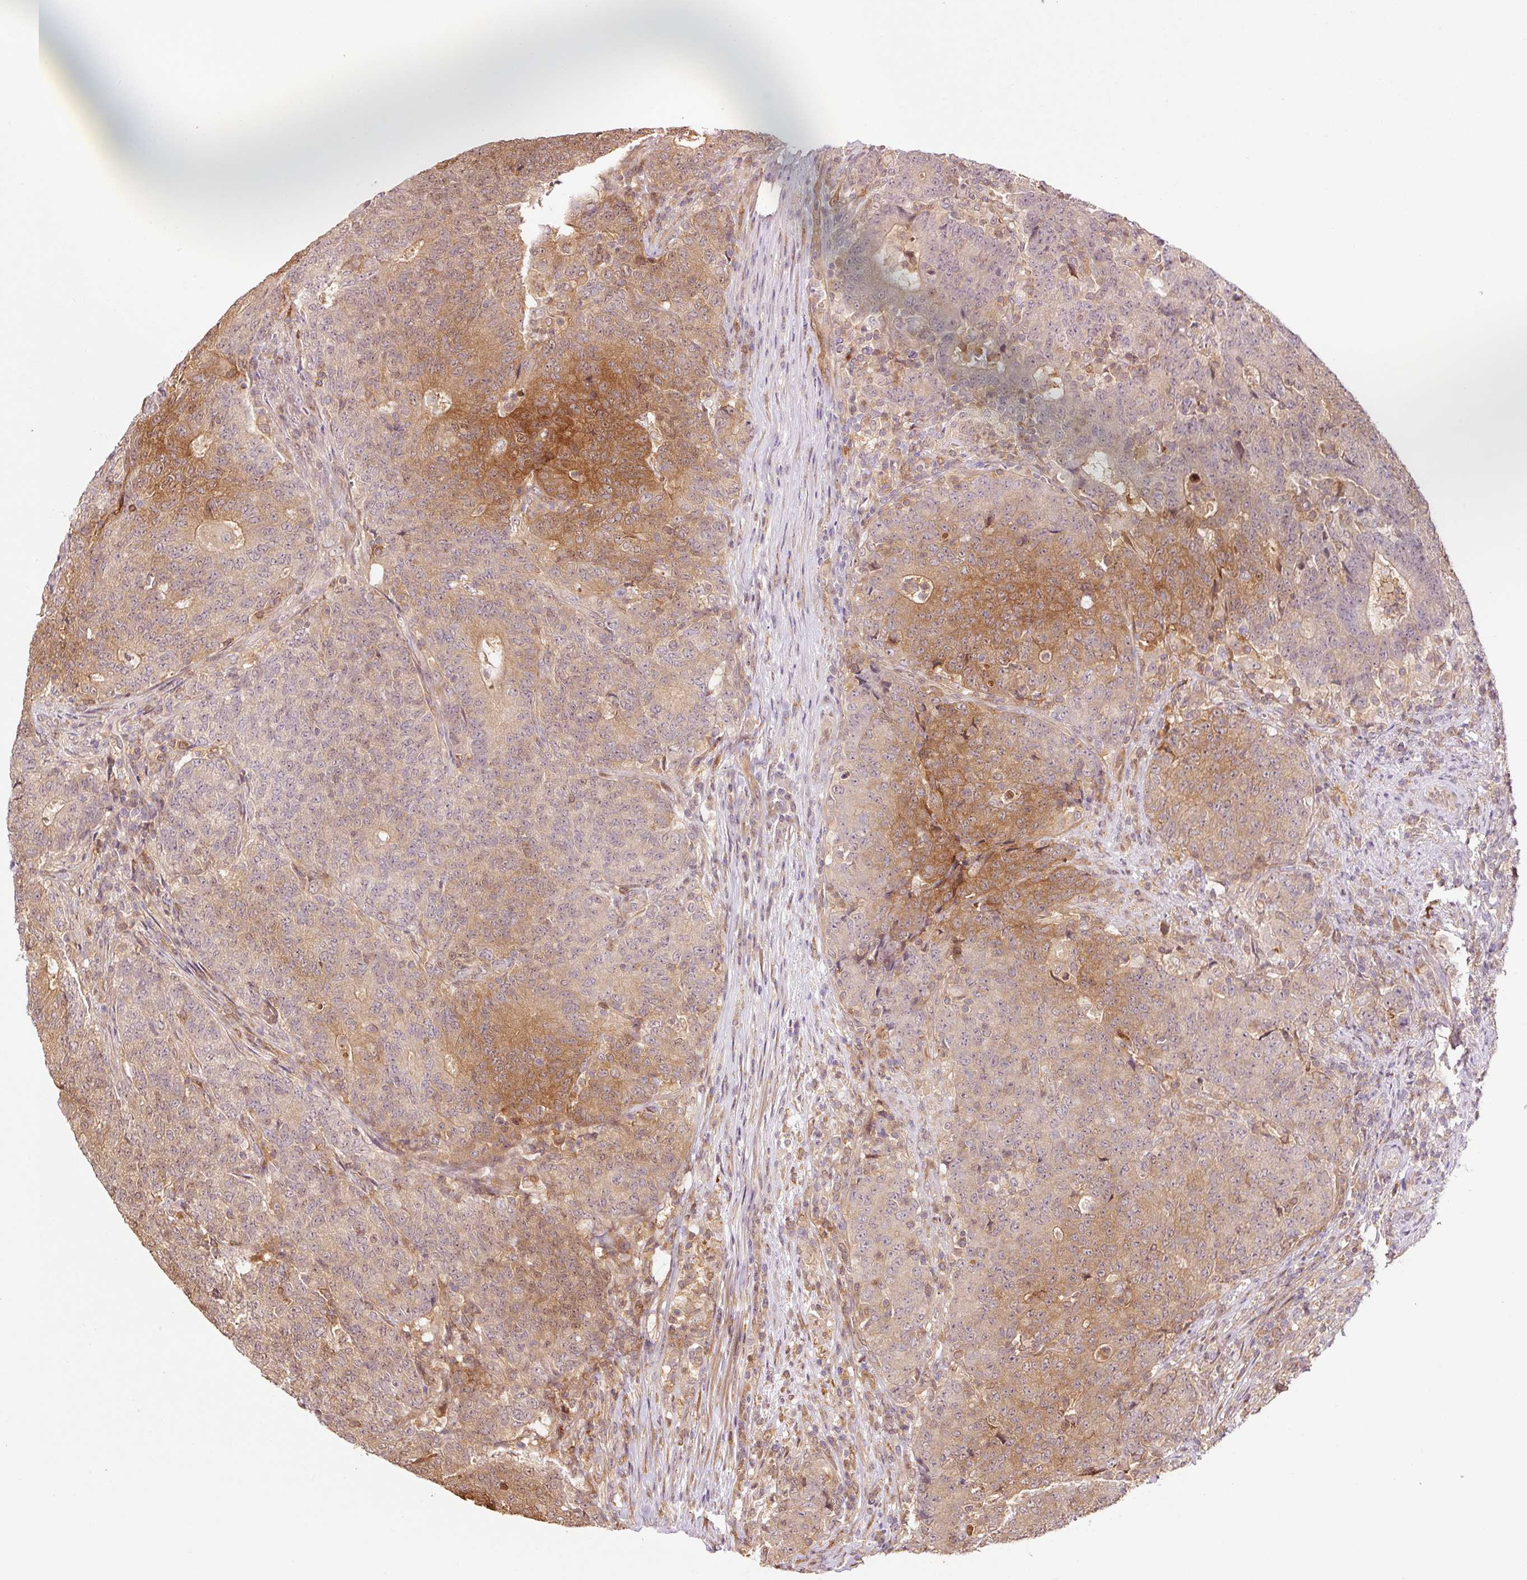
{"staining": {"intensity": "strong", "quantity": "25%-75%", "location": "cytoplasmic/membranous,nuclear"}, "tissue": "colorectal cancer", "cell_type": "Tumor cells", "image_type": "cancer", "snomed": [{"axis": "morphology", "description": "Adenocarcinoma, NOS"}, {"axis": "topography", "description": "Colon"}], "caption": "An image of colorectal cancer stained for a protein exhibits strong cytoplasmic/membranous and nuclear brown staining in tumor cells. Using DAB (brown) and hematoxylin (blue) stains, captured at high magnification using brightfield microscopy.", "gene": "FBXL14", "patient": {"sex": "female", "age": 75}}